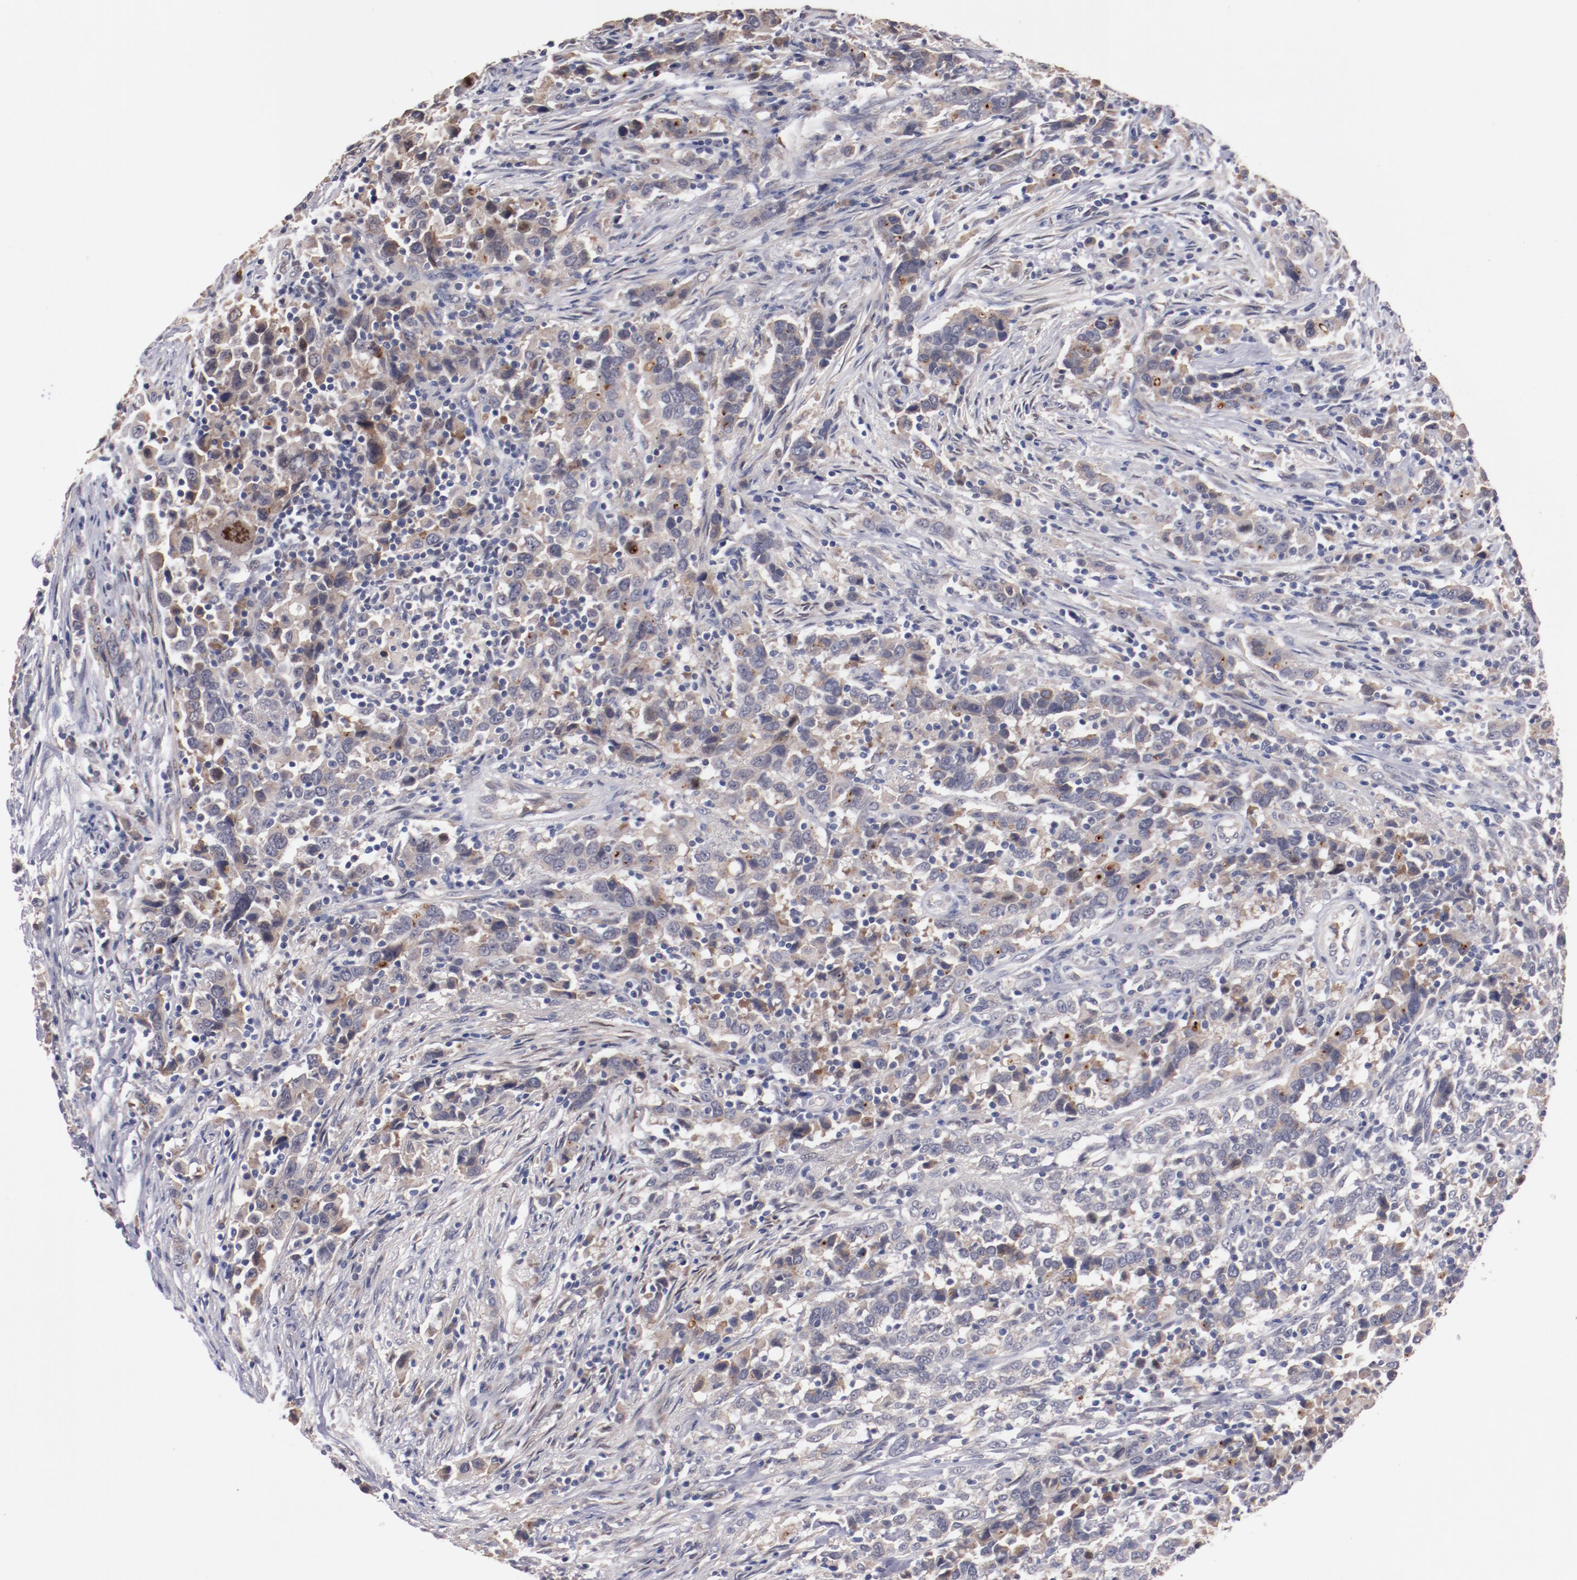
{"staining": {"intensity": "weak", "quantity": "25%-75%", "location": "cytoplasmic/membranous"}, "tissue": "urothelial cancer", "cell_type": "Tumor cells", "image_type": "cancer", "snomed": [{"axis": "morphology", "description": "Urothelial carcinoma, High grade"}, {"axis": "topography", "description": "Urinary bladder"}], "caption": "Approximately 25%-75% of tumor cells in human high-grade urothelial carcinoma display weak cytoplasmic/membranous protein staining as visualized by brown immunohistochemical staining.", "gene": "FAM81A", "patient": {"sex": "male", "age": 61}}